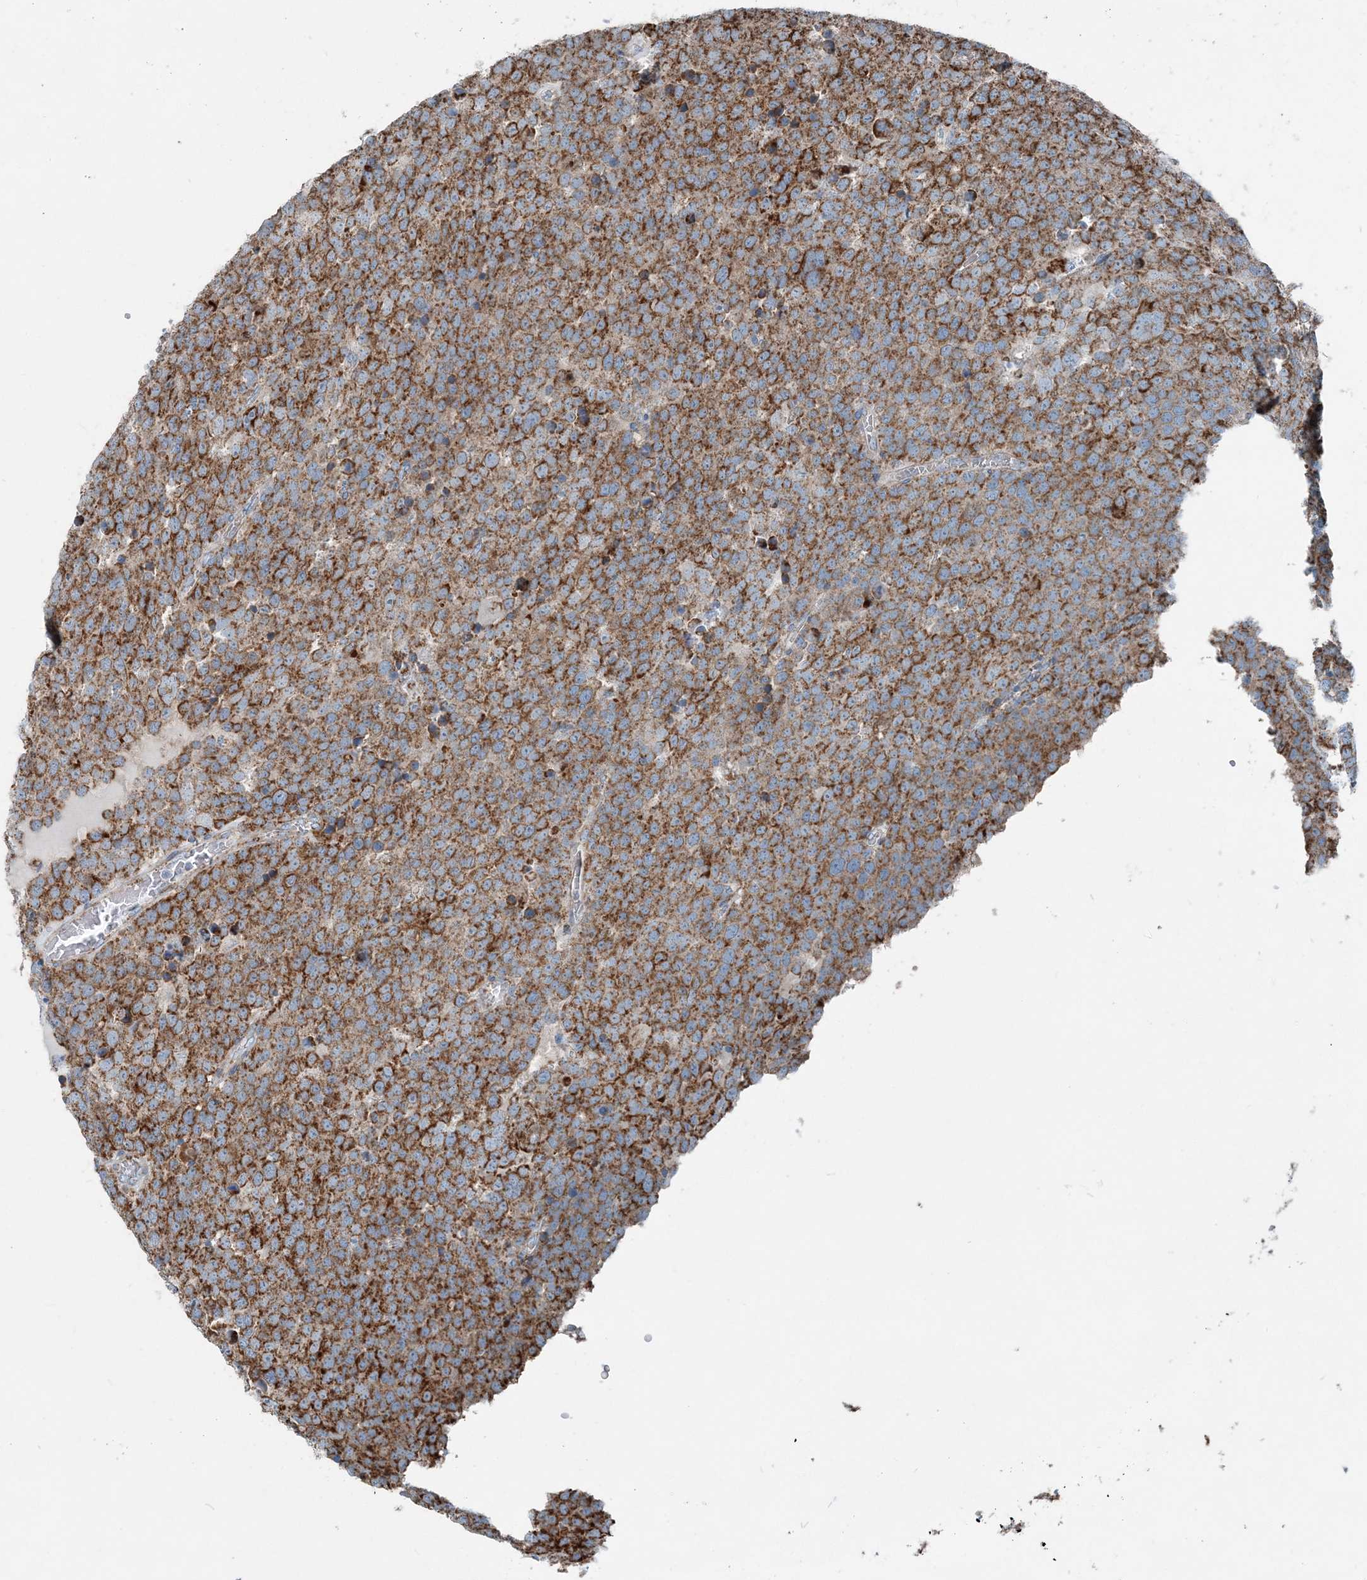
{"staining": {"intensity": "strong", "quantity": ">75%", "location": "cytoplasmic/membranous"}, "tissue": "testis cancer", "cell_type": "Tumor cells", "image_type": "cancer", "snomed": [{"axis": "morphology", "description": "Seminoma, NOS"}, {"axis": "topography", "description": "Testis"}], "caption": "High-power microscopy captured an IHC histopathology image of seminoma (testis), revealing strong cytoplasmic/membranous expression in about >75% of tumor cells.", "gene": "INTU", "patient": {"sex": "male", "age": 71}}